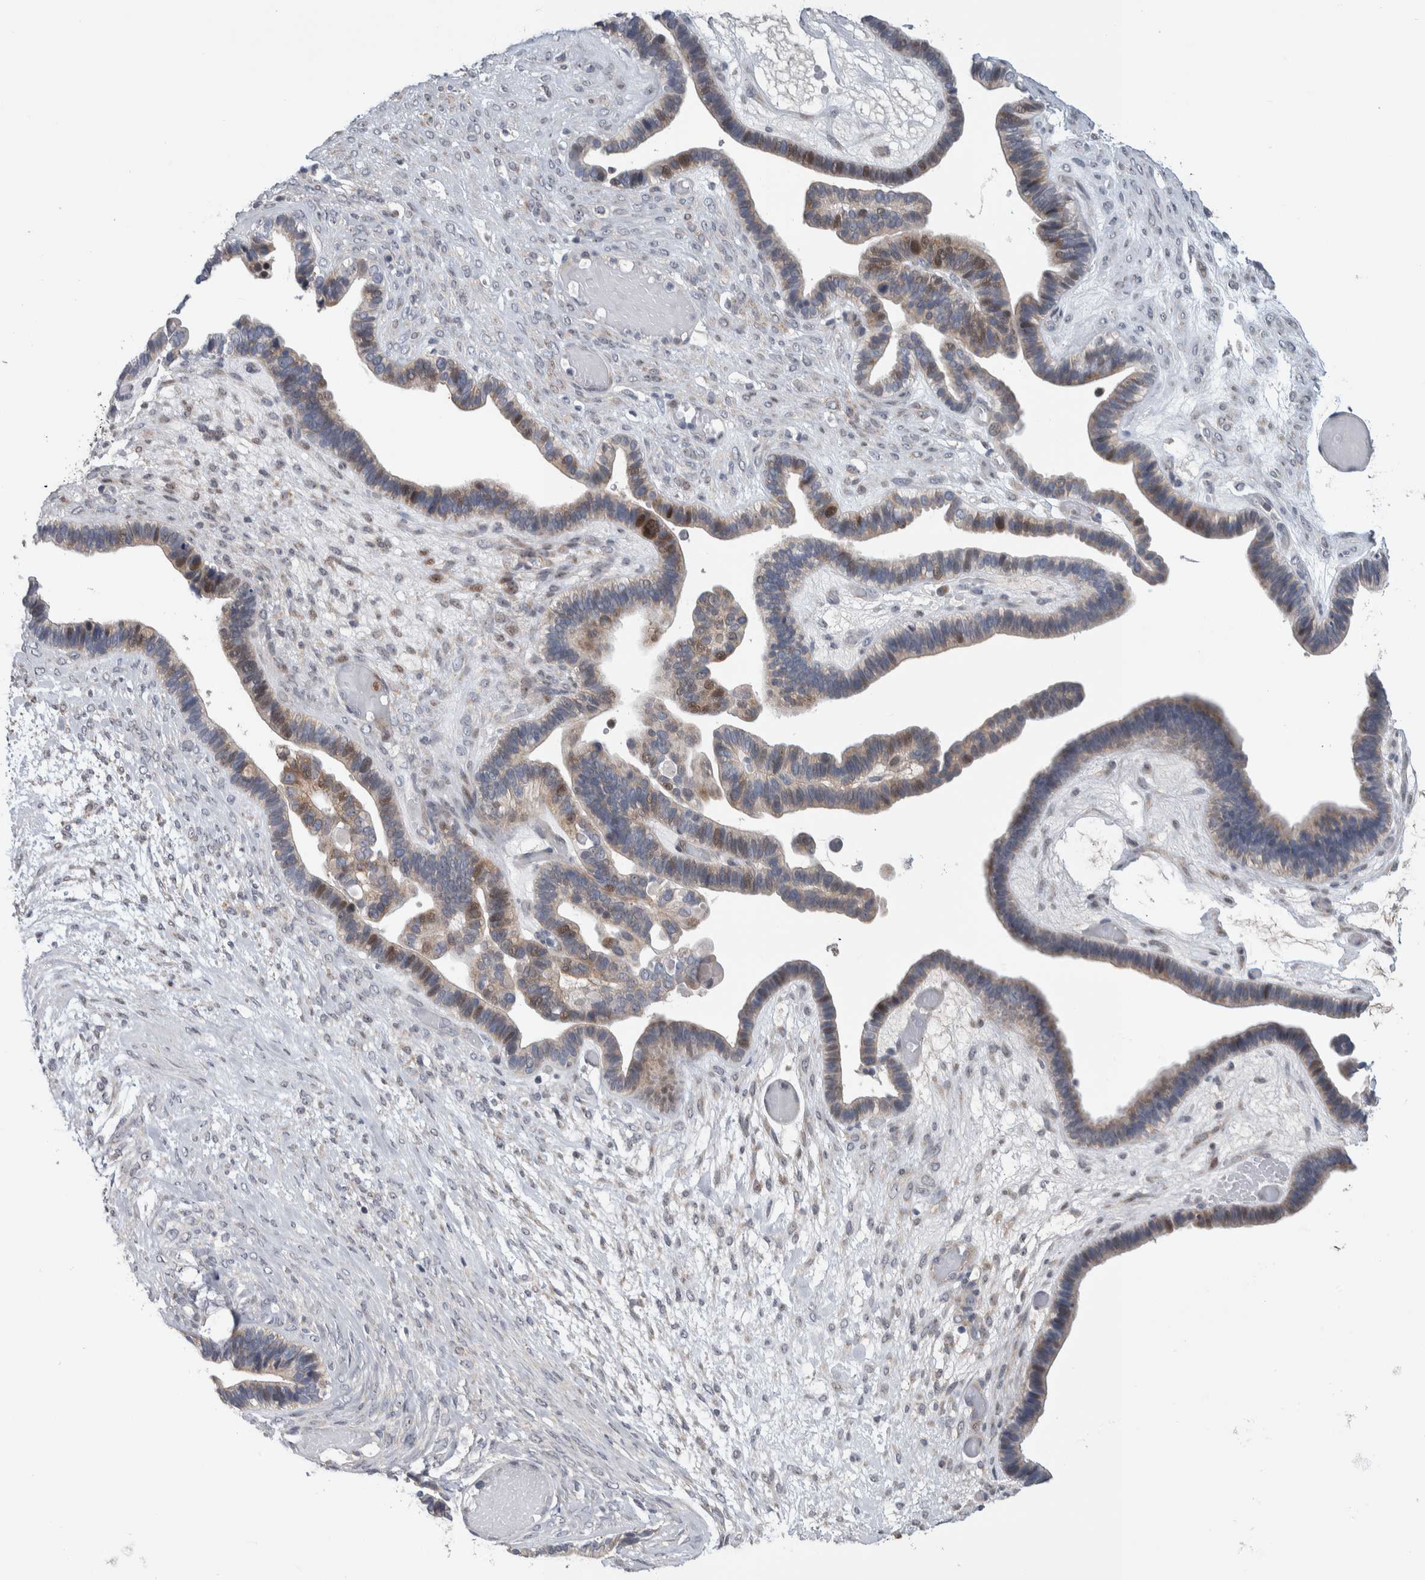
{"staining": {"intensity": "moderate", "quantity": "<25%", "location": "nuclear"}, "tissue": "ovarian cancer", "cell_type": "Tumor cells", "image_type": "cancer", "snomed": [{"axis": "morphology", "description": "Cystadenocarcinoma, serous, NOS"}, {"axis": "topography", "description": "Ovary"}], "caption": "Serous cystadenocarcinoma (ovarian) stained with a protein marker demonstrates moderate staining in tumor cells.", "gene": "PRRG4", "patient": {"sex": "female", "age": 56}}